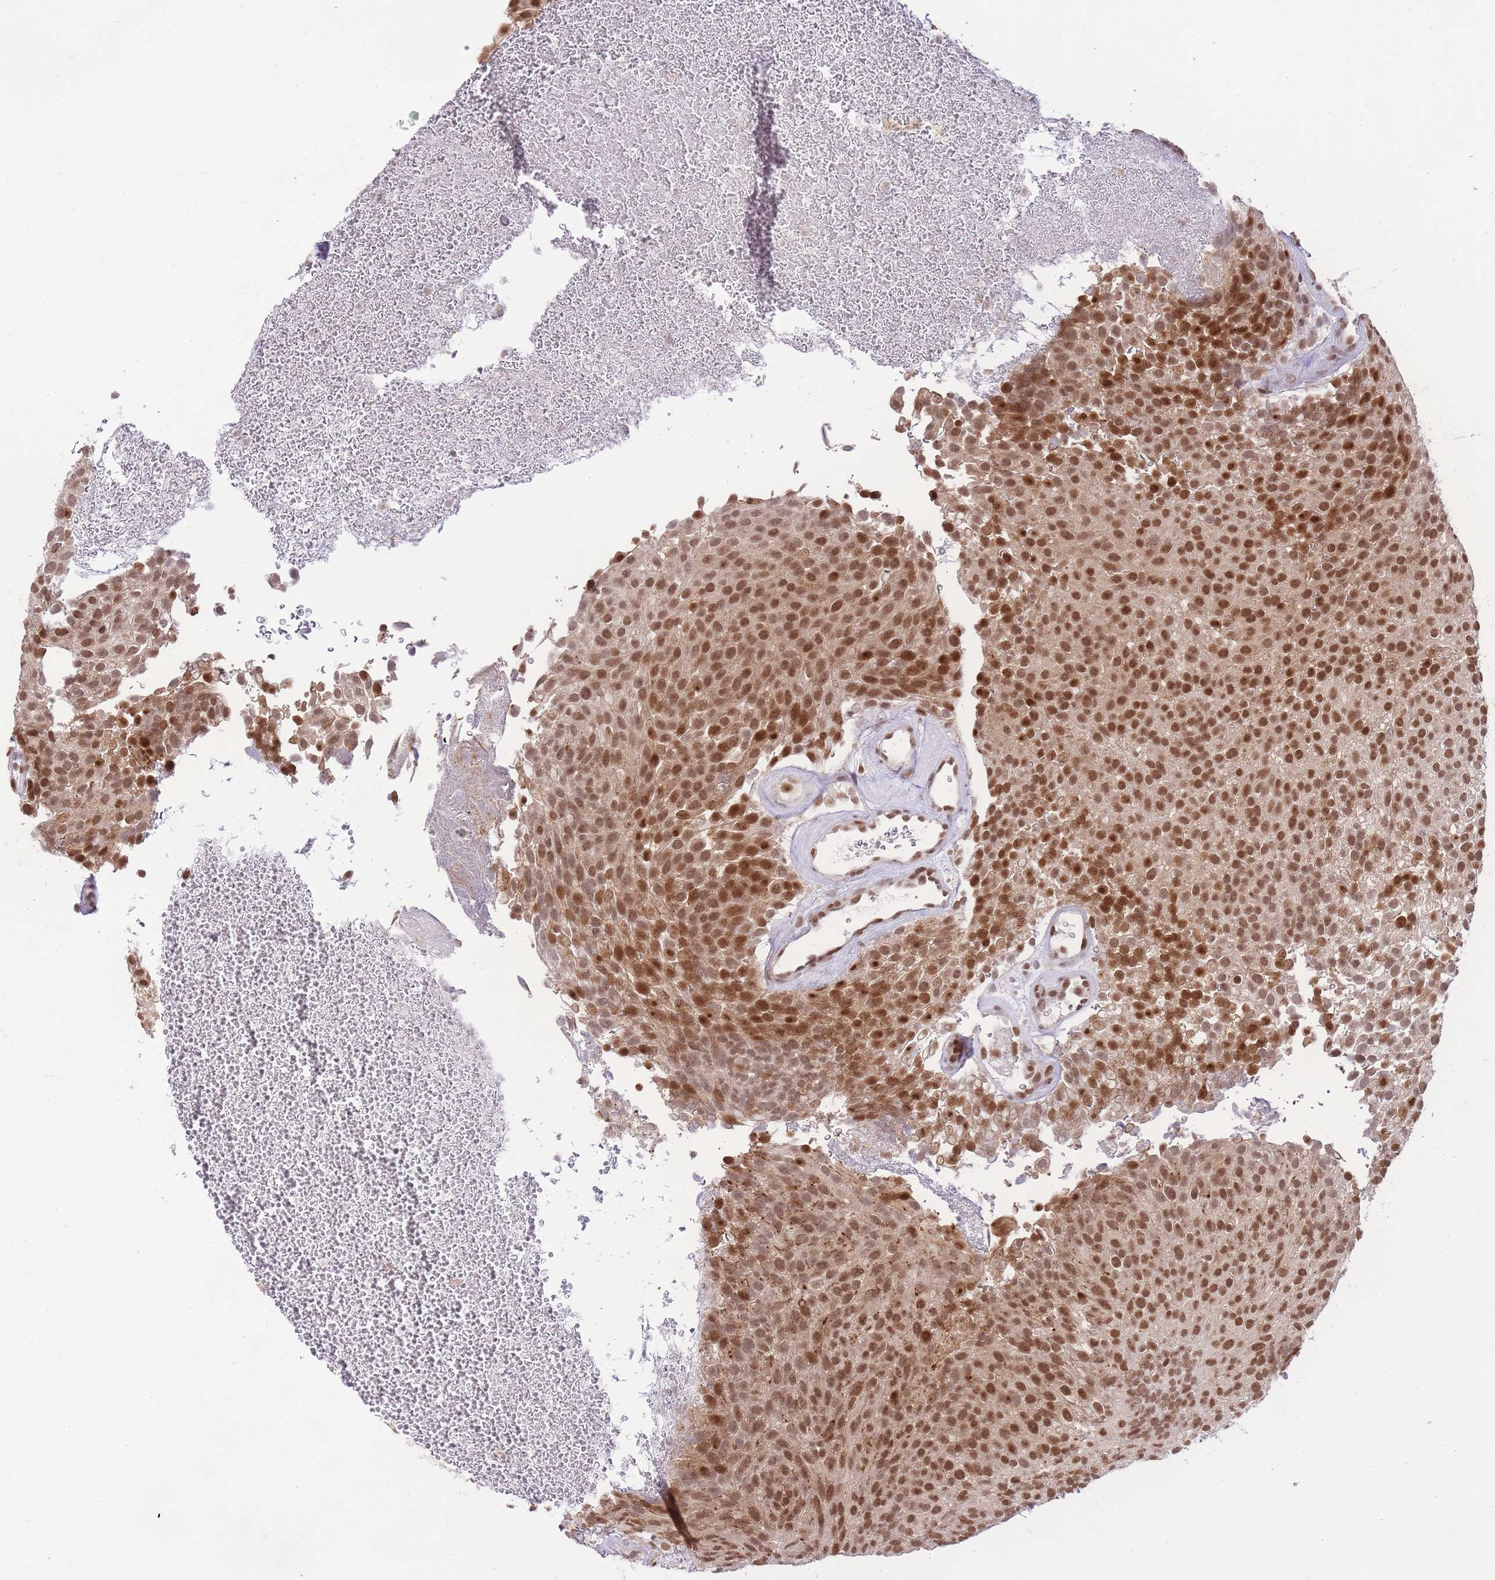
{"staining": {"intensity": "strong", "quantity": ">75%", "location": "nuclear"}, "tissue": "urothelial cancer", "cell_type": "Tumor cells", "image_type": "cancer", "snomed": [{"axis": "morphology", "description": "Urothelial carcinoma, Low grade"}, {"axis": "topography", "description": "Urinary bladder"}], "caption": "This image exhibits urothelial carcinoma (low-grade) stained with immunohistochemistry (IHC) to label a protein in brown. The nuclear of tumor cells show strong positivity for the protein. Nuclei are counter-stained blue.", "gene": "TMED3", "patient": {"sex": "male", "age": 78}}